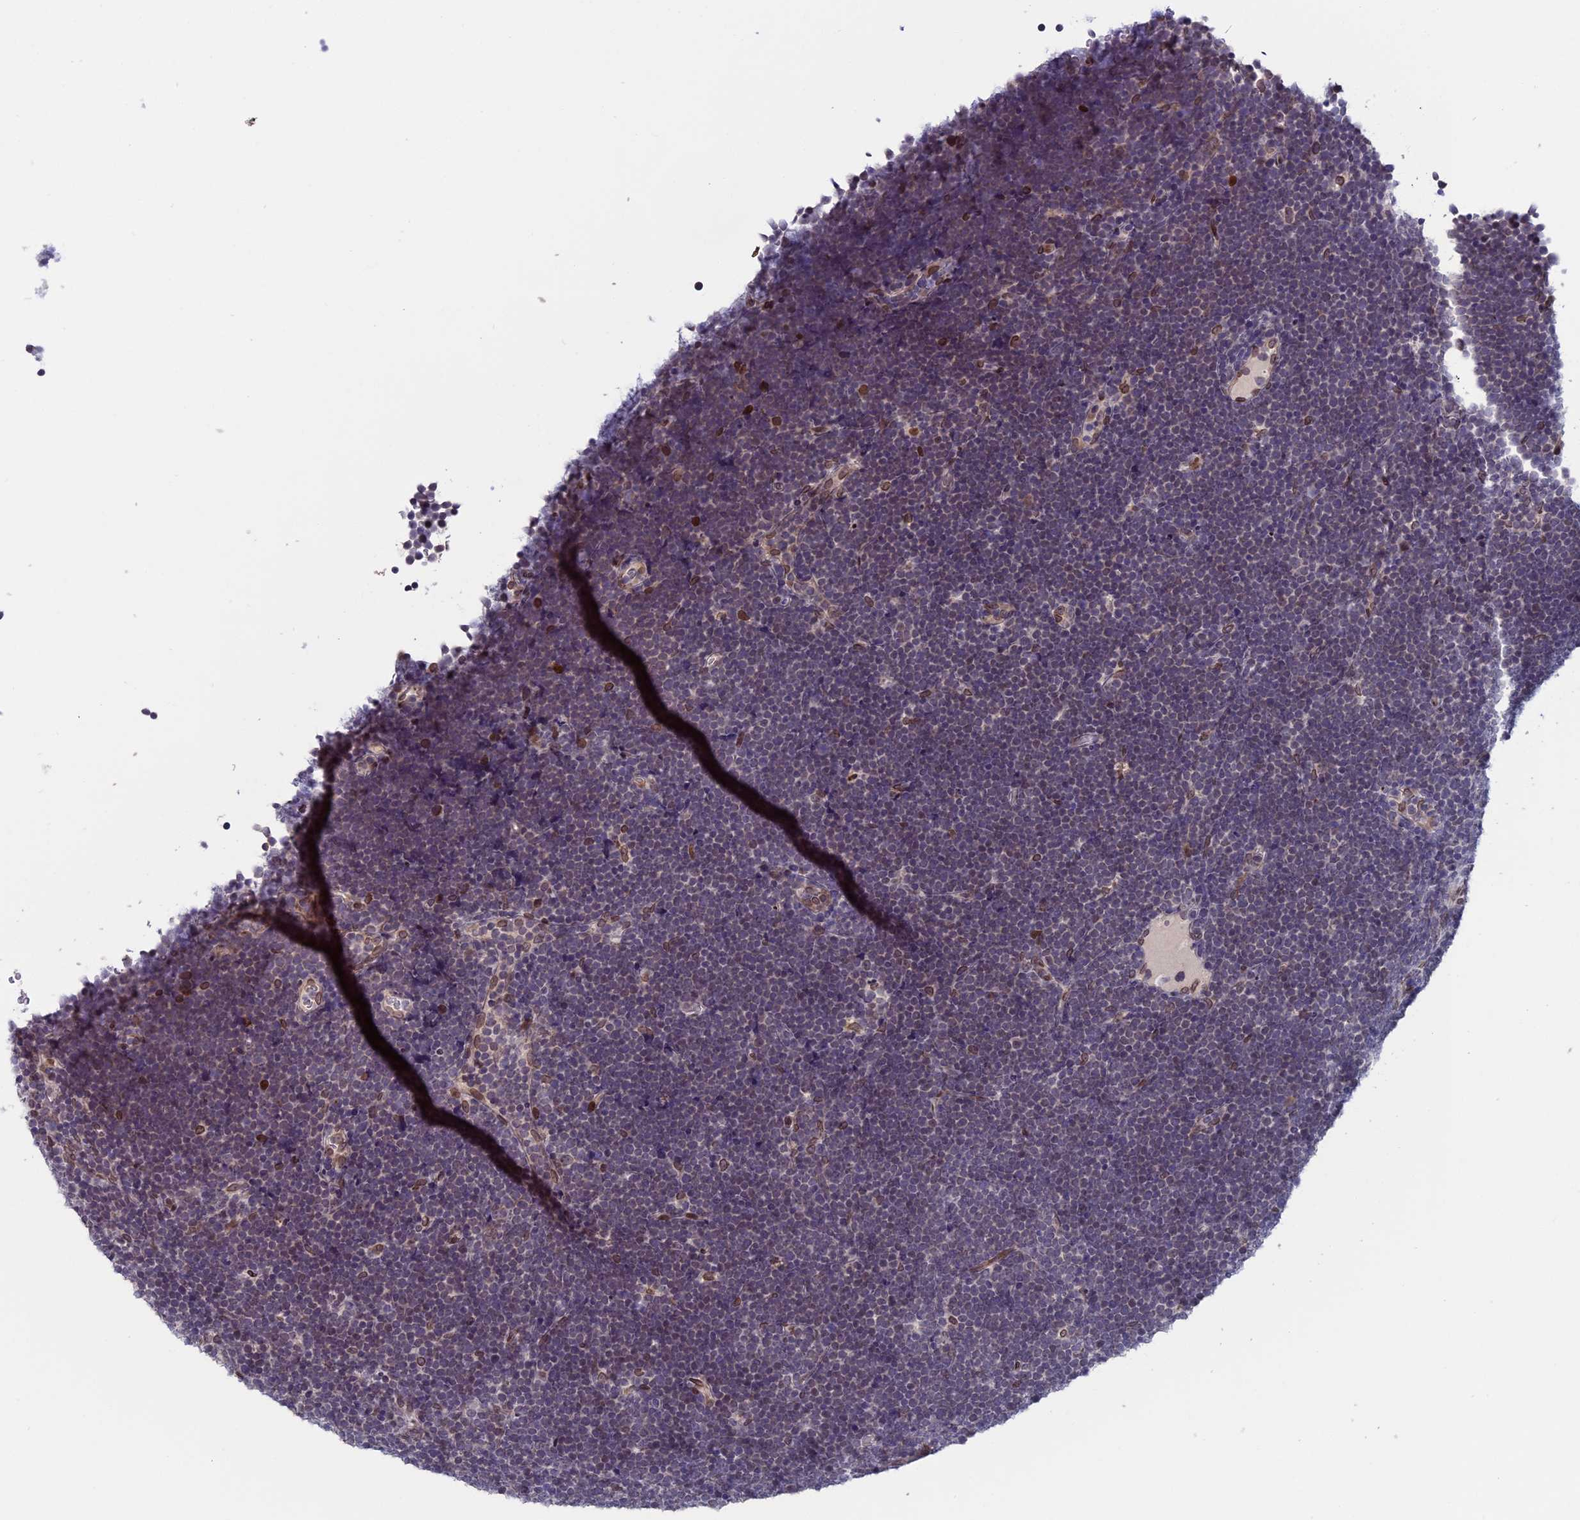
{"staining": {"intensity": "negative", "quantity": "none", "location": "none"}, "tissue": "lymphoma", "cell_type": "Tumor cells", "image_type": "cancer", "snomed": [{"axis": "morphology", "description": "Malignant lymphoma, non-Hodgkin's type, High grade"}, {"axis": "topography", "description": "Lymph node"}], "caption": "Human malignant lymphoma, non-Hodgkin's type (high-grade) stained for a protein using immunohistochemistry (IHC) demonstrates no positivity in tumor cells.", "gene": "GPSM1", "patient": {"sex": "male", "age": 13}}